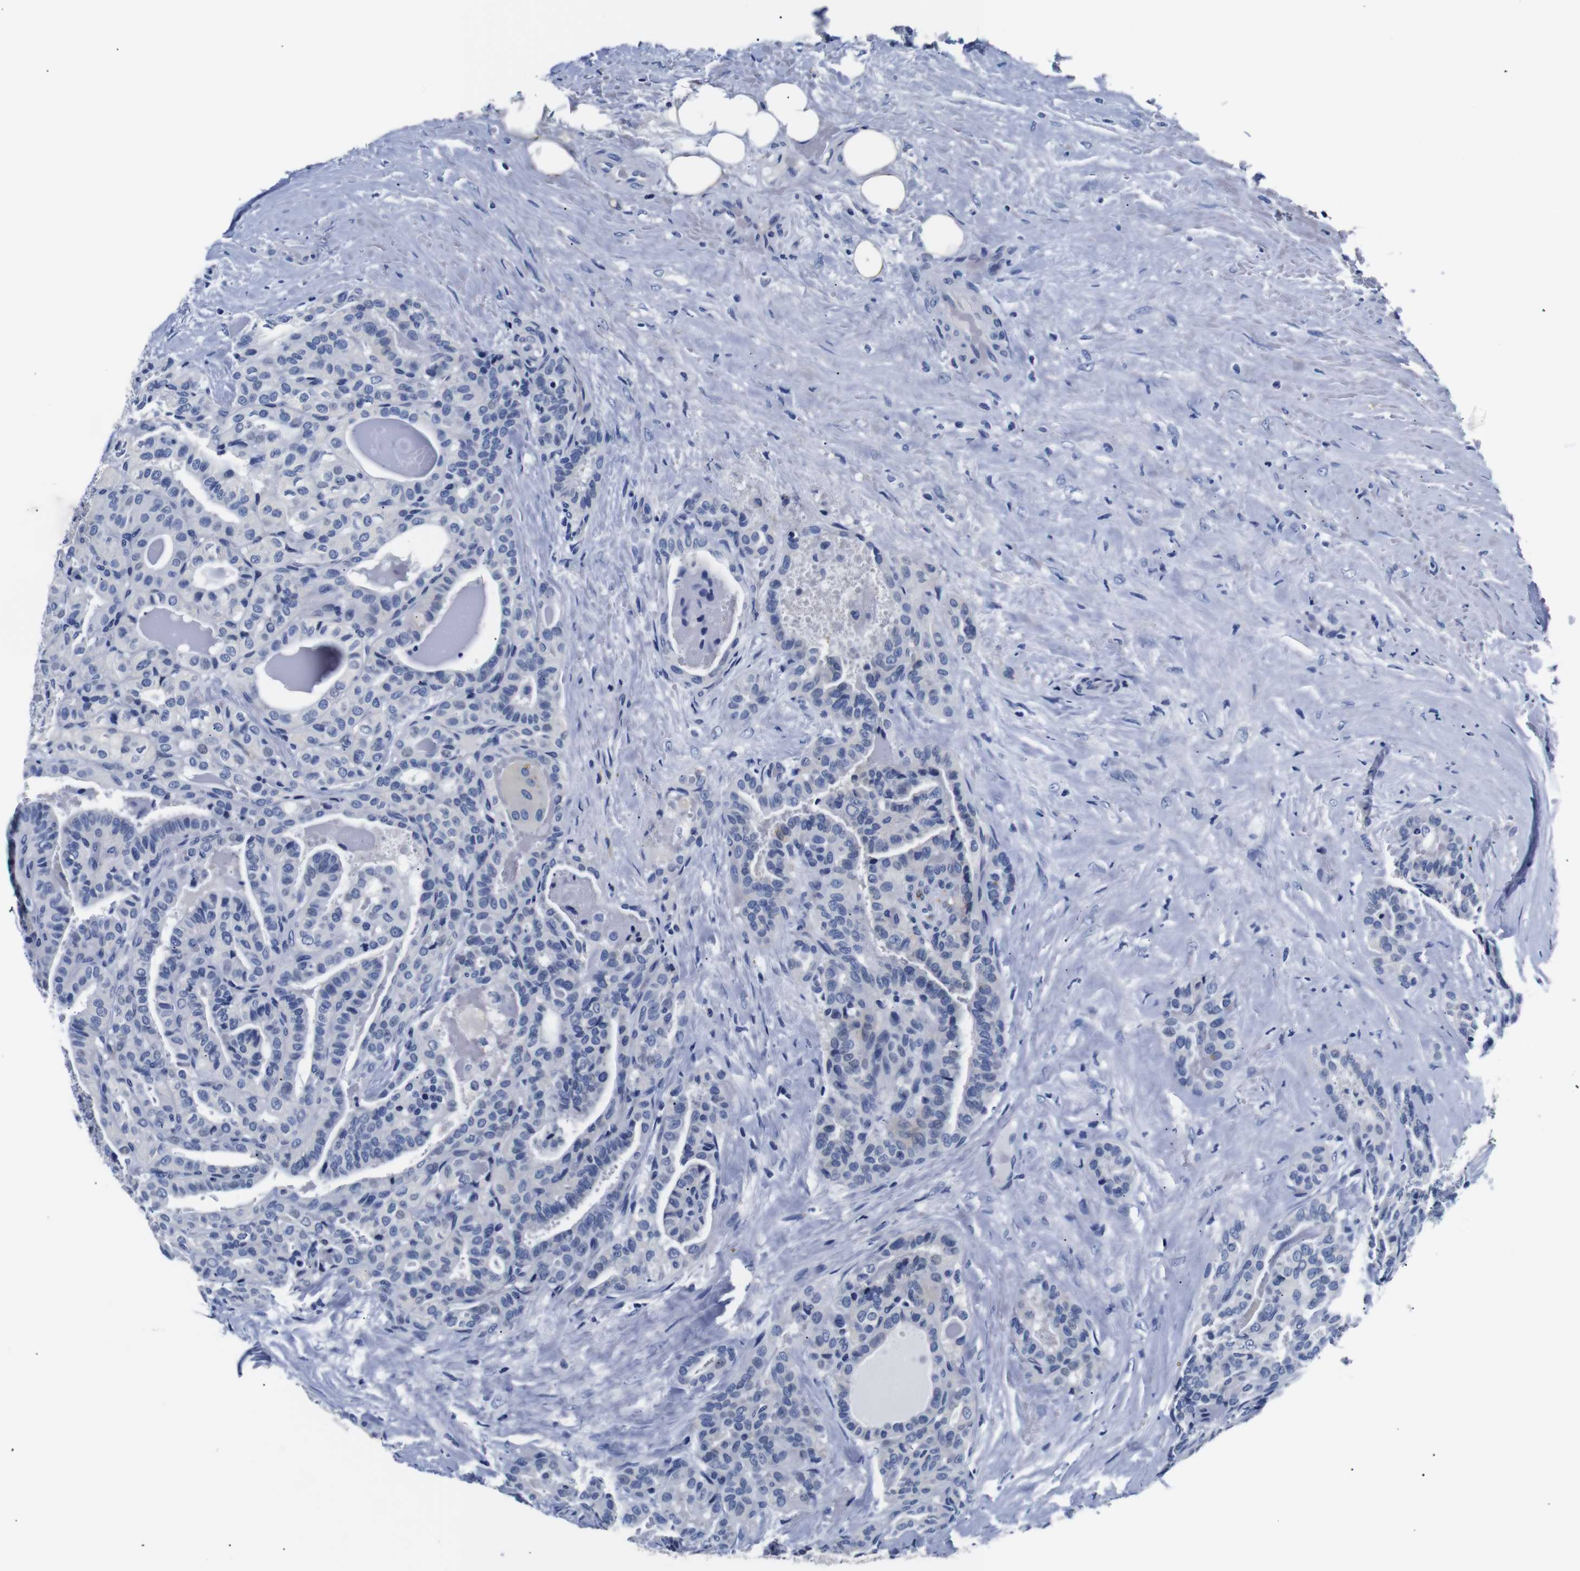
{"staining": {"intensity": "negative", "quantity": "none", "location": "none"}, "tissue": "thyroid cancer", "cell_type": "Tumor cells", "image_type": "cancer", "snomed": [{"axis": "morphology", "description": "Papillary adenocarcinoma, NOS"}, {"axis": "topography", "description": "Thyroid gland"}], "caption": "Immunohistochemistry of human thyroid cancer (papillary adenocarcinoma) displays no positivity in tumor cells. (Stains: DAB IHC with hematoxylin counter stain, Microscopy: brightfield microscopy at high magnification).", "gene": "GAP43", "patient": {"sex": "male", "age": 77}}